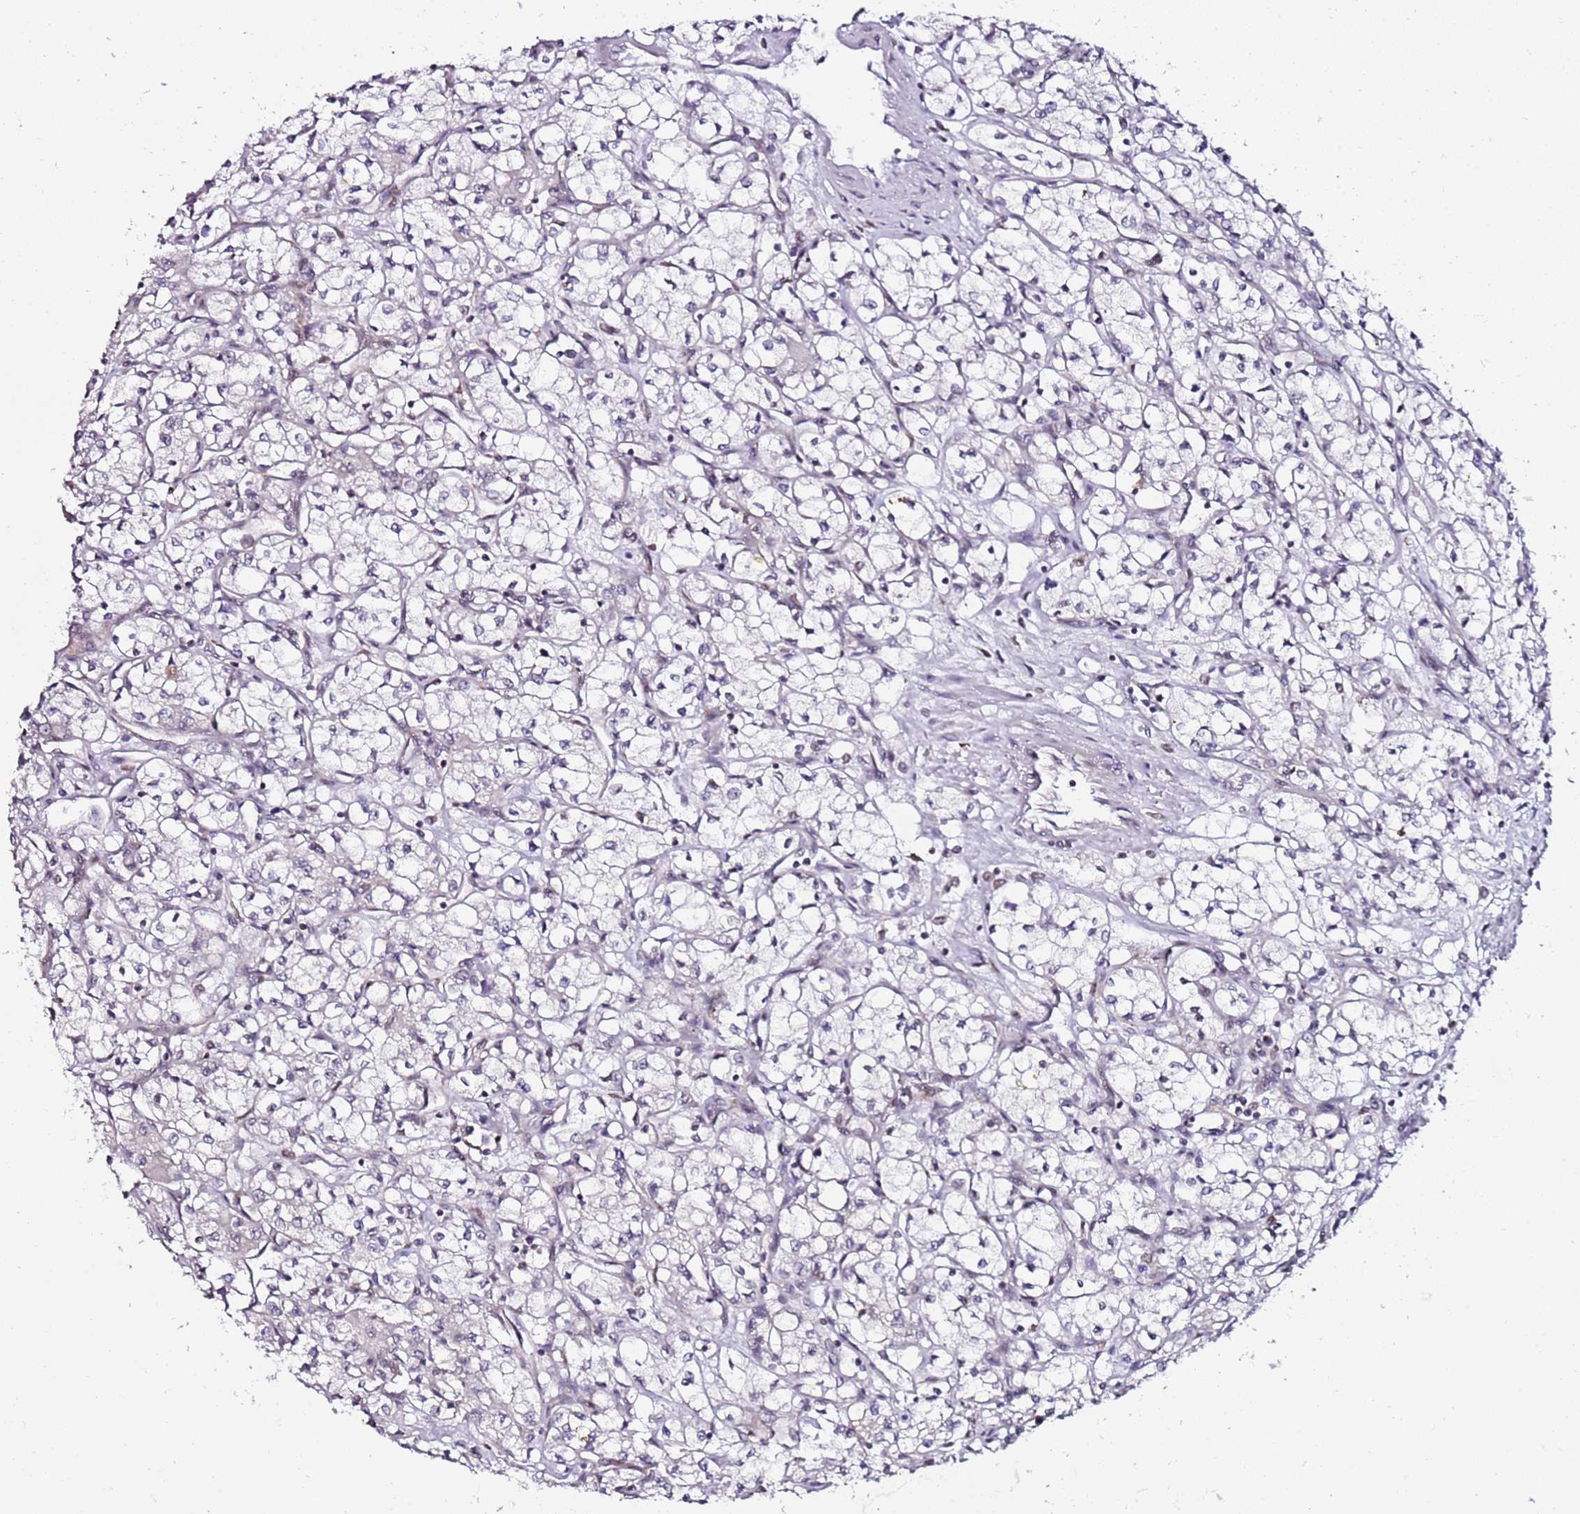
{"staining": {"intensity": "negative", "quantity": "none", "location": "none"}, "tissue": "renal cancer", "cell_type": "Tumor cells", "image_type": "cancer", "snomed": [{"axis": "morphology", "description": "Adenocarcinoma, NOS"}, {"axis": "topography", "description": "Kidney"}], "caption": "Immunohistochemical staining of human renal cancer reveals no significant expression in tumor cells.", "gene": "DUSP28", "patient": {"sex": "male", "age": 59}}